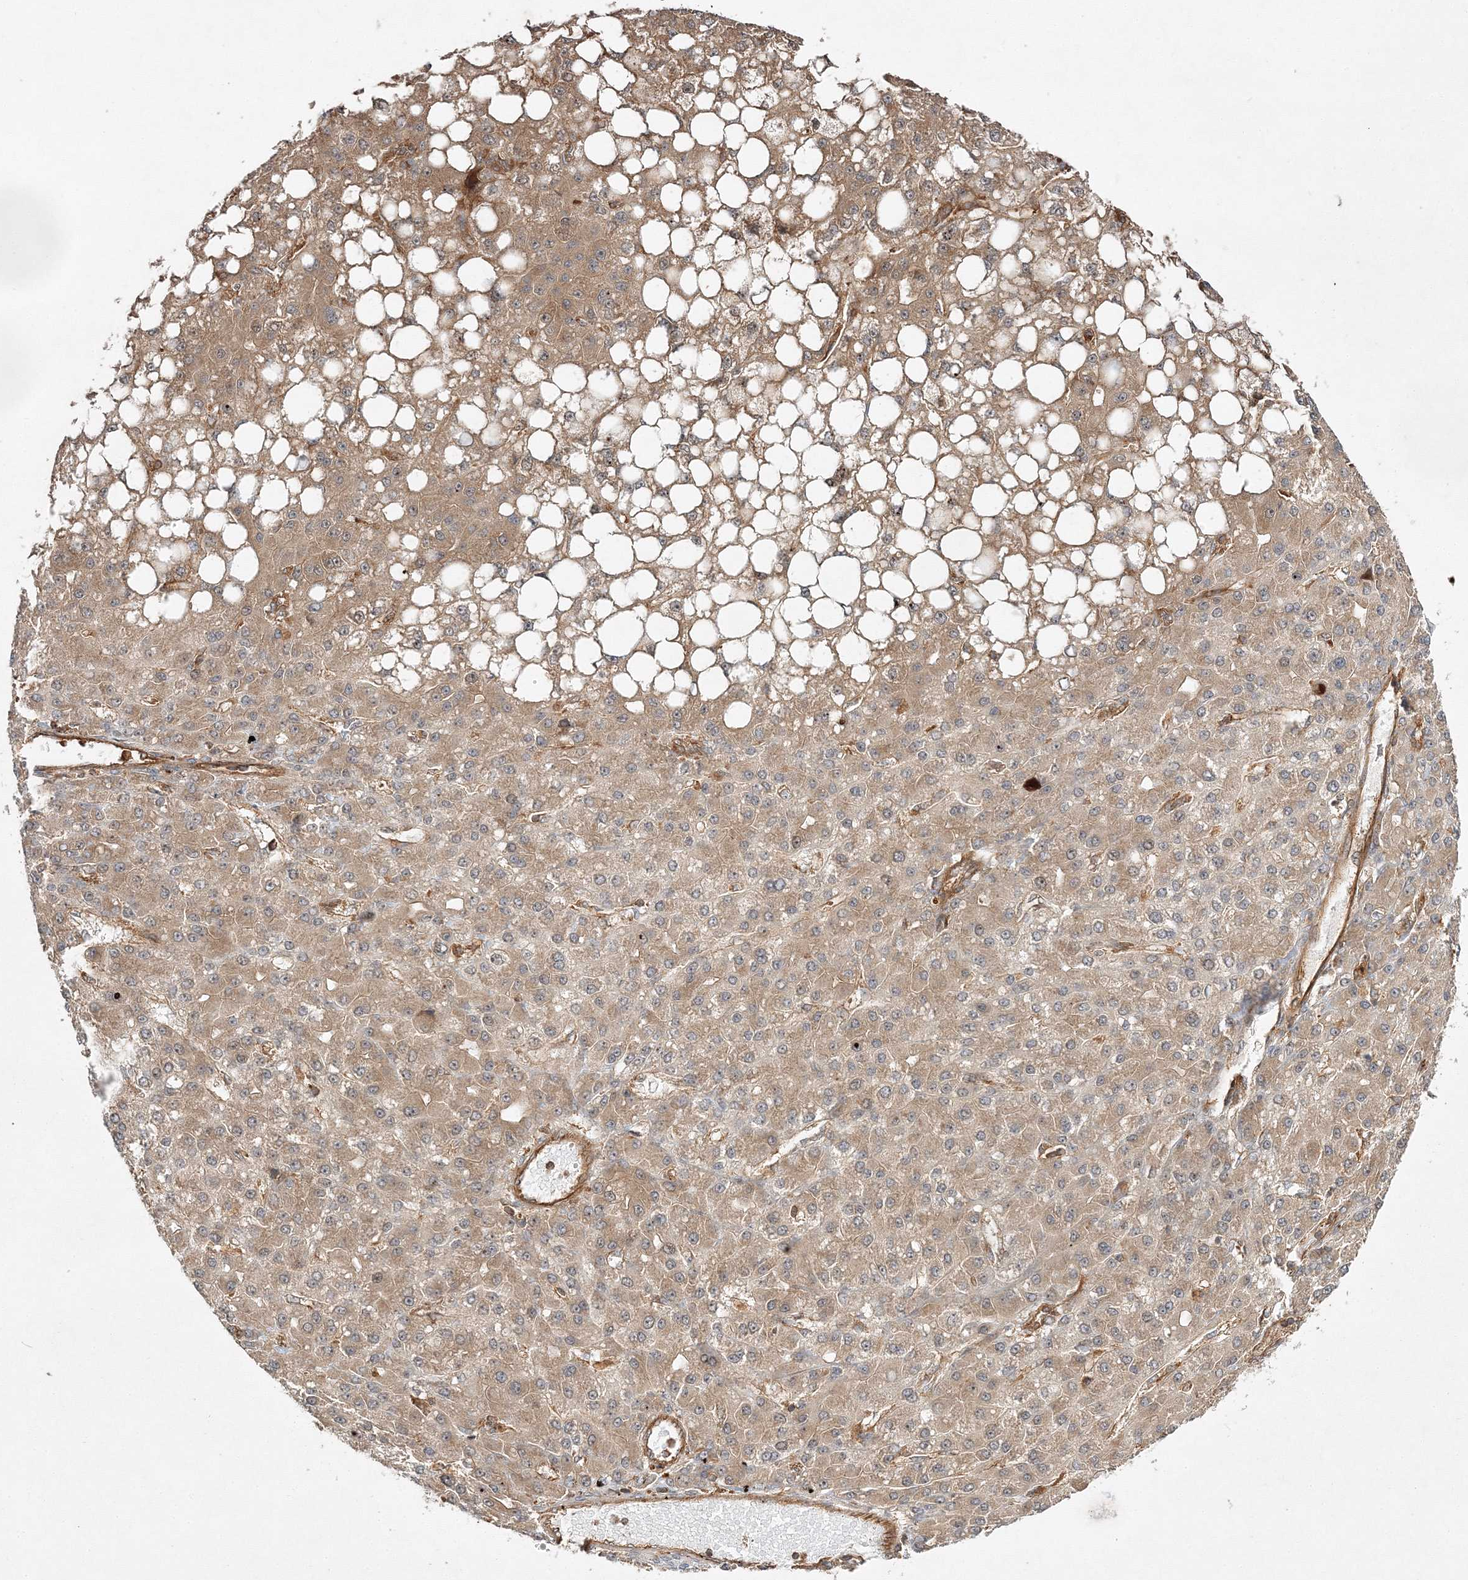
{"staining": {"intensity": "moderate", "quantity": ">75%", "location": "cytoplasmic/membranous"}, "tissue": "liver cancer", "cell_type": "Tumor cells", "image_type": "cancer", "snomed": [{"axis": "morphology", "description": "Carcinoma, Hepatocellular, NOS"}, {"axis": "topography", "description": "Liver"}], "caption": "Brown immunohistochemical staining in liver hepatocellular carcinoma exhibits moderate cytoplasmic/membranous positivity in approximately >75% of tumor cells. The staining is performed using DAB brown chromogen to label protein expression. The nuclei are counter-stained blue using hematoxylin.", "gene": "WDR37", "patient": {"sex": "male", "age": 67}}